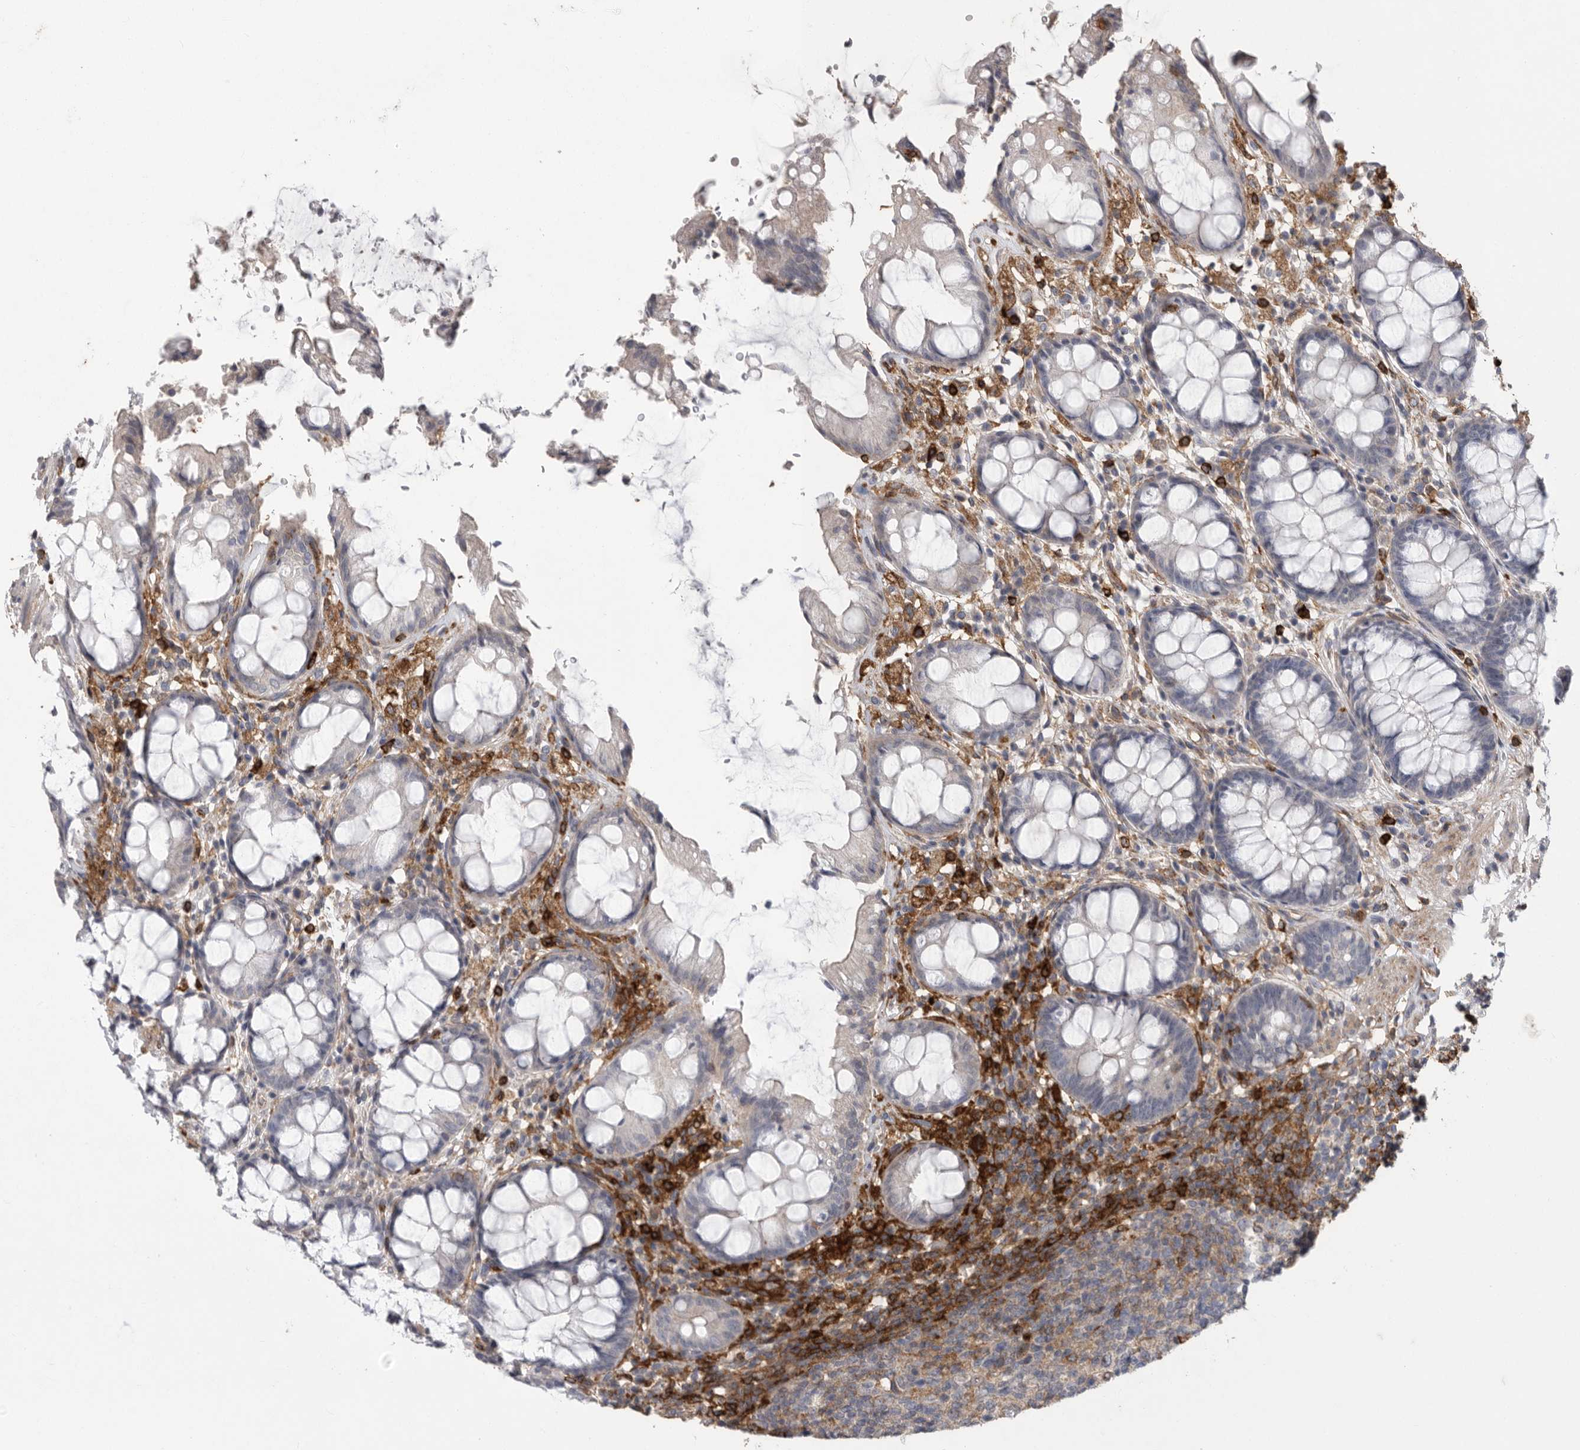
{"staining": {"intensity": "weak", "quantity": "<25%", "location": "cytoplasmic/membranous"}, "tissue": "rectum", "cell_type": "Glandular cells", "image_type": "normal", "snomed": [{"axis": "morphology", "description": "Normal tissue, NOS"}, {"axis": "topography", "description": "Rectum"}], "caption": "A micrograph of human rectum is negative for staining in glandular cells.", "gene": "SIGLEC10", "patient": {"sex": "male", "age": 64}}